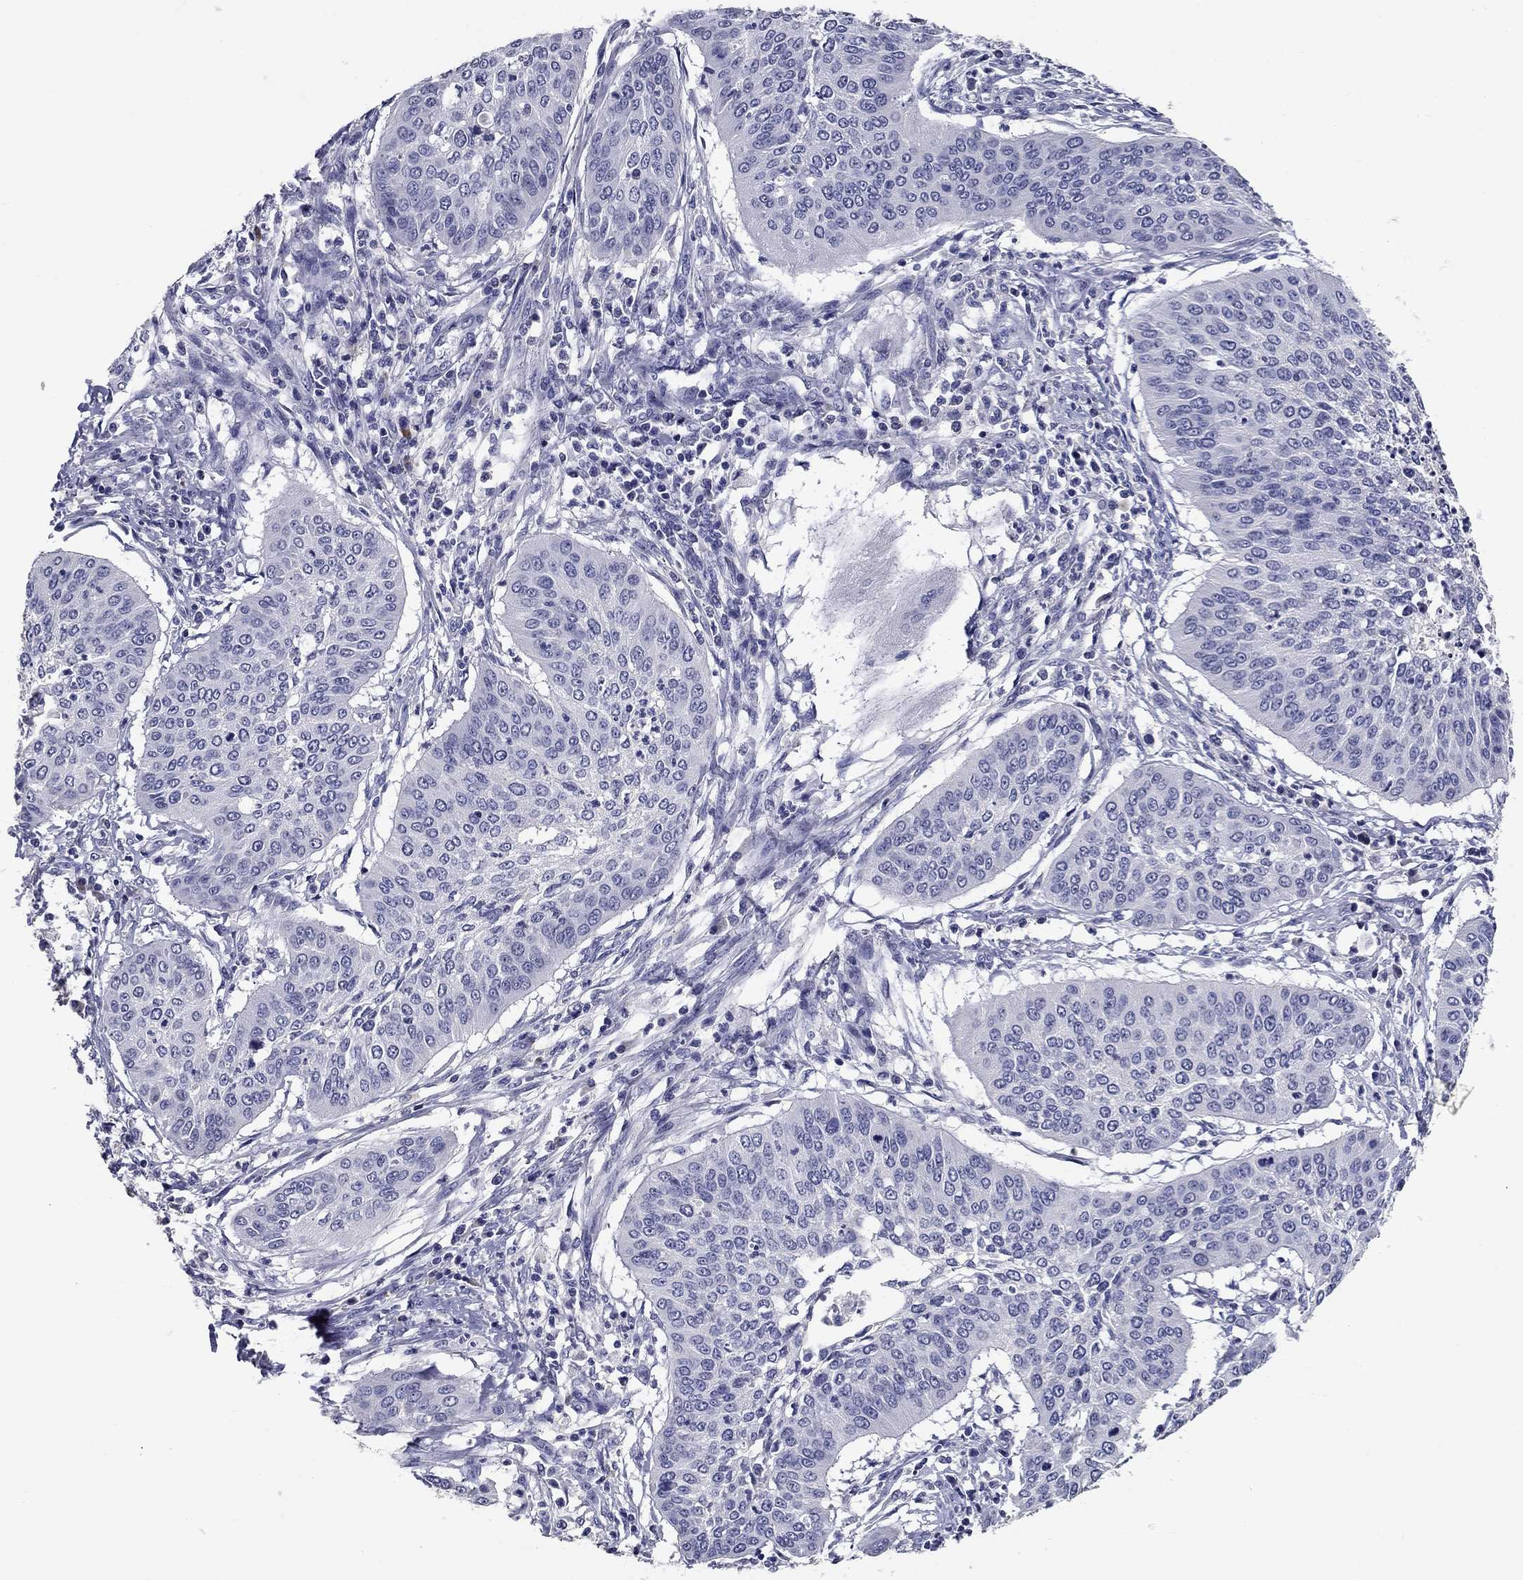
{"staining": {"intensity": "negative", "quantity": "none", "location": "none"}, "tissue": "cervical cancer", "cell_type": "Tumor cells", "image_type": "cancer", "snomed": [{"axis": "morphology", "description": "Normal tissue, NOS"}, {"axis": "morphology", "description": "Squamous cell carcinoma, NOS"}, {"axis": "topography", "description": "Cervix"}], "caption": "A high-resolution micrograph shows immunohistochemistry (IHC) staining of squamous cell carcinoma (cervical), which exhibits no significant staining in tumor cells.", "gene": "POMC", "patient": {"sex": "female", "age": 39}}